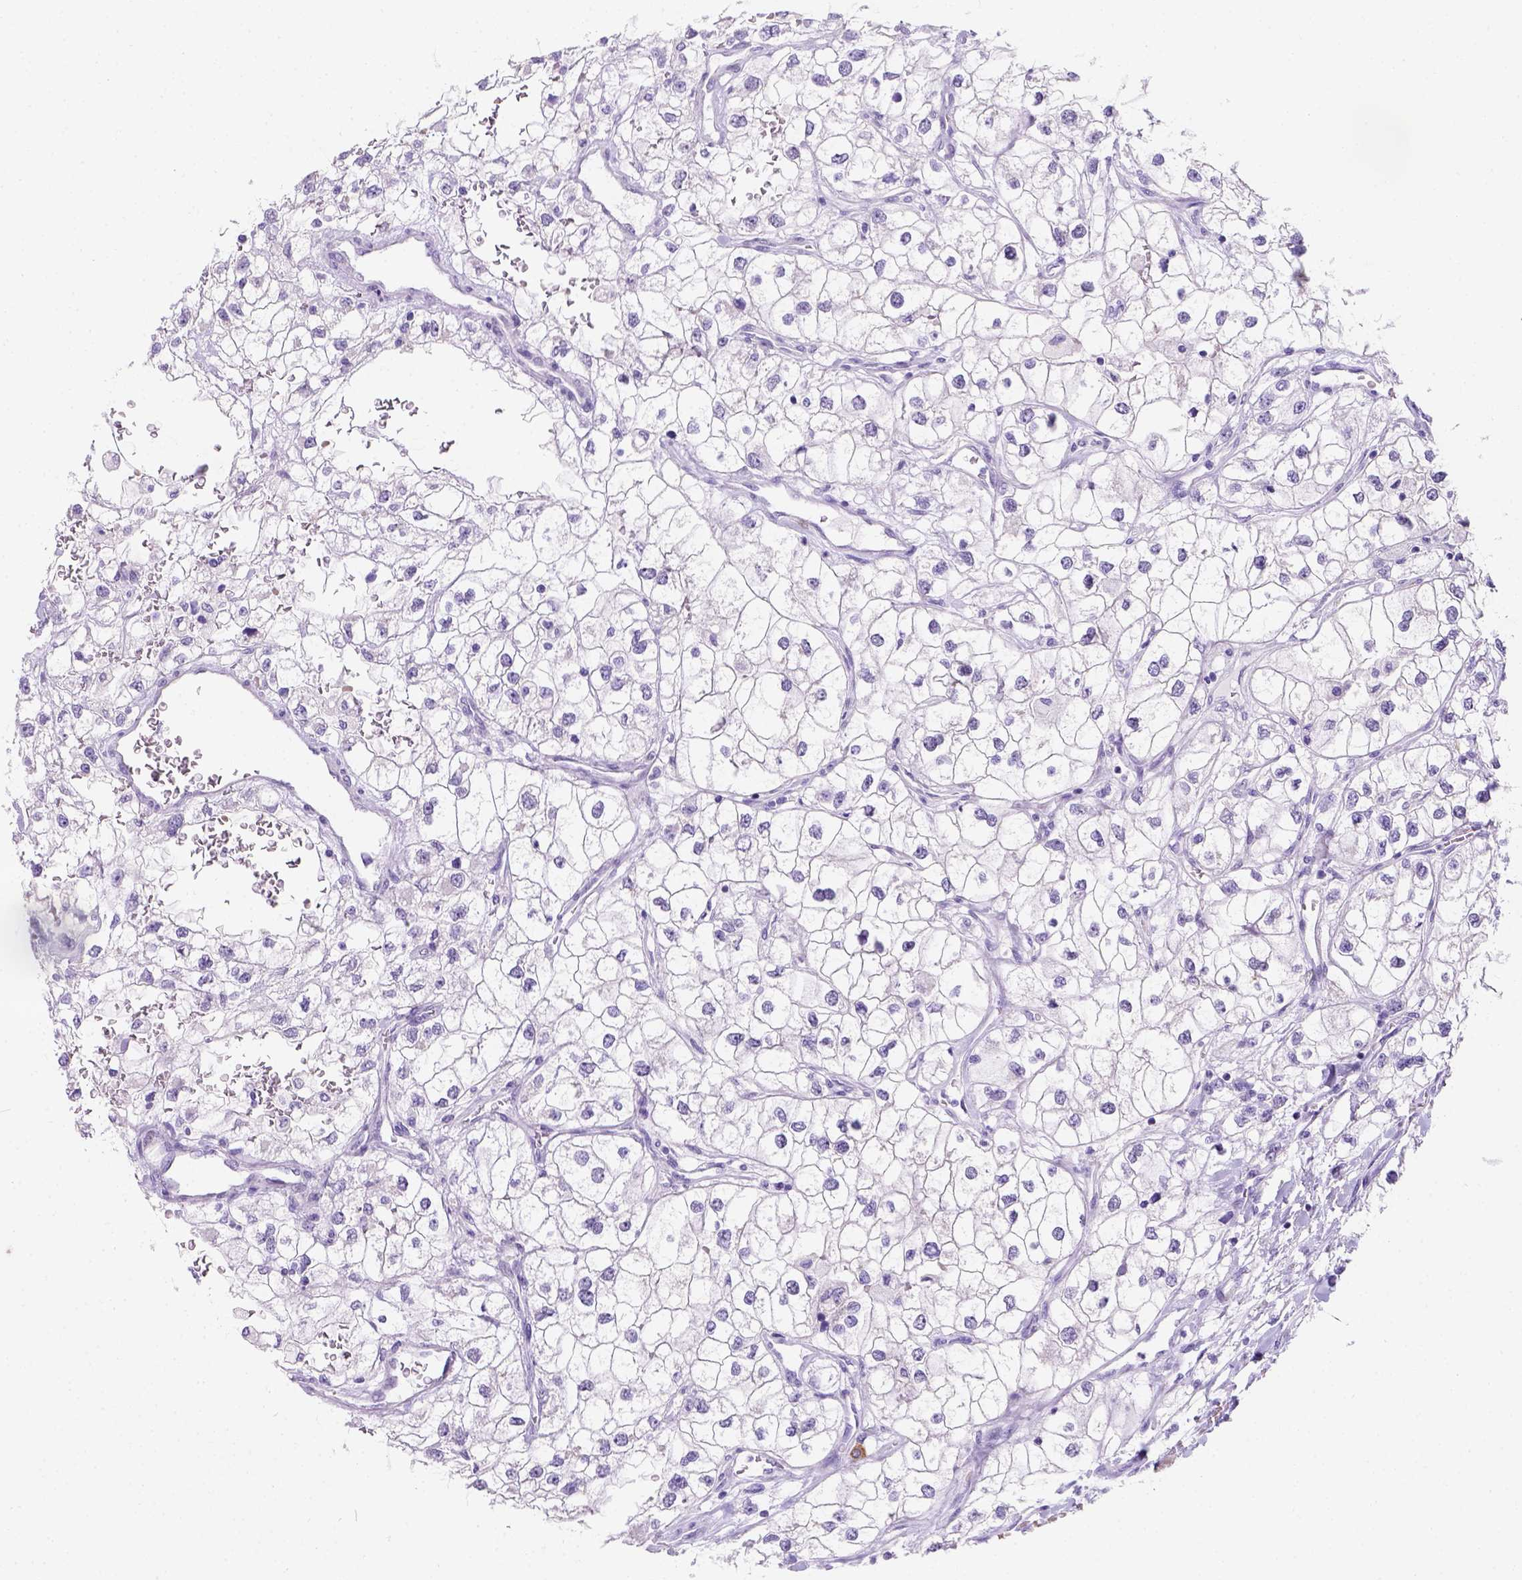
{"staining": {"intensity": "negative", "quantity": "none", "location": "none"}, "tissue": "renal cancer", "cell_type": "Tumor cells", "image_type": "cancer", "snomed": [{"axis": "morphology", "description": "Adenocarcinoma, NOS"}, {"axis": "topography", "description": "Kidney"}], "caption": "Tumor cells are negative for brown protein staining in renal adenocarcinoma.", "gene": "PHF7", "patient": {"sex": "male", "age": 59}}